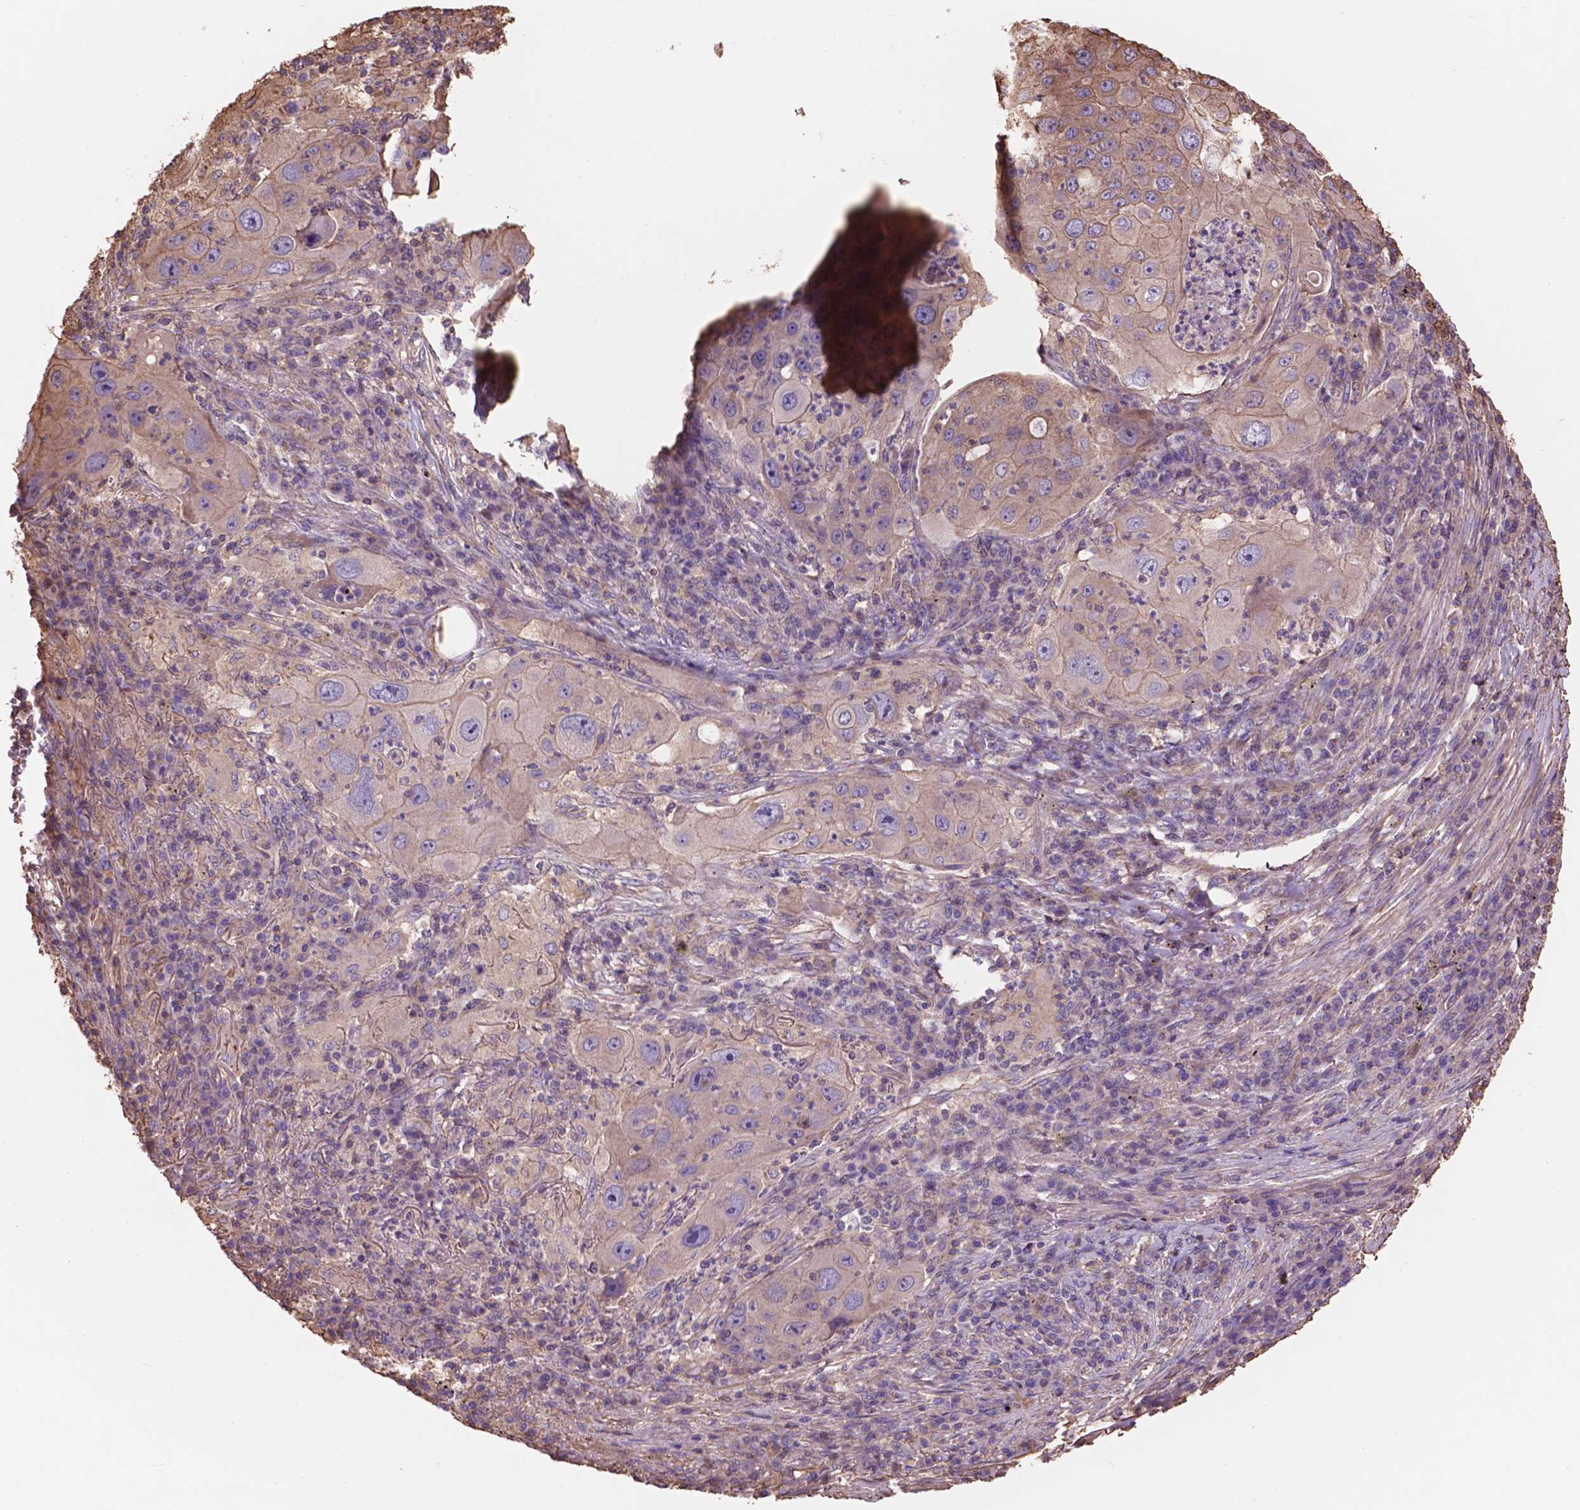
{"staining": {"intensity": "weak", "quantity": "<25%", "location": "cytoplasmic/membranous"}, "tissue": "lung cancer", "cell_type": "Tumor cells", "image_type": "cancer", "snomed": [{"axis": "morphology", "description": "Squamous cell carcinoma, NOS"}, {"axis": "topography", "description": "Lung"}], "caption": "This is an immunohistochemistry (IHC) photomicrograph of human squamous cell carcinoma (lung). There is no staining in tumor cells.", "gene": "NIPA2", "patient": {"sex": "female", "age": 59}}